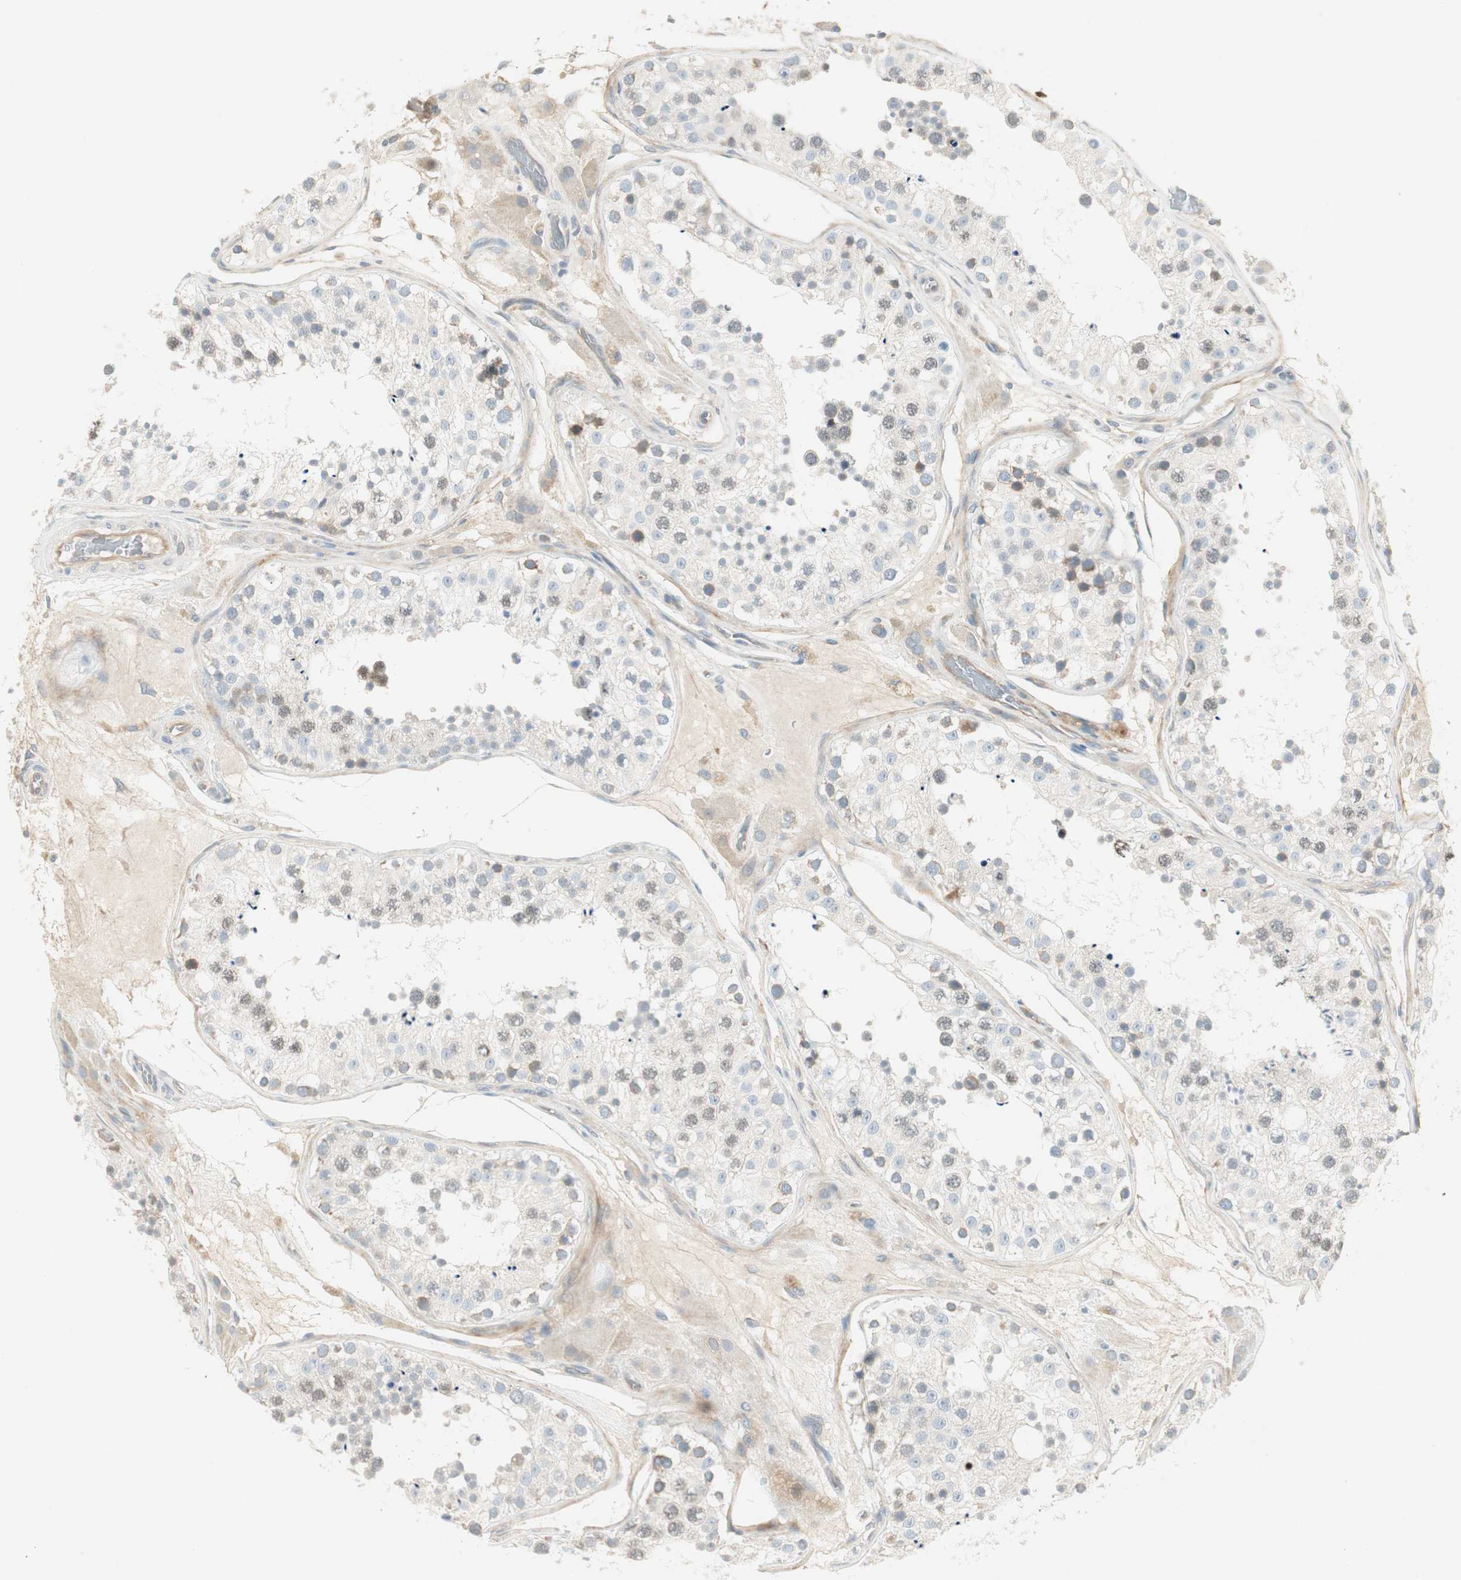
{"staining": {"intensity": "weak", "quantity": "<25%", "location": "cytoplasmic/membranous"}, "tissue": "testis", "cell_type": "Cells in seminiferous ducts", "image_type": "normal", "snomed": [{"axis": "morphology", "description": "Normal tissue, NOS"}, {"axis": "topography", "description": "Testis"}], "caption": "The micrograph exhibits no significant staining in cells in seminiferous ducts of testis.", "gene": "STON1", "patient": {"sex": "male", "age": 26}}